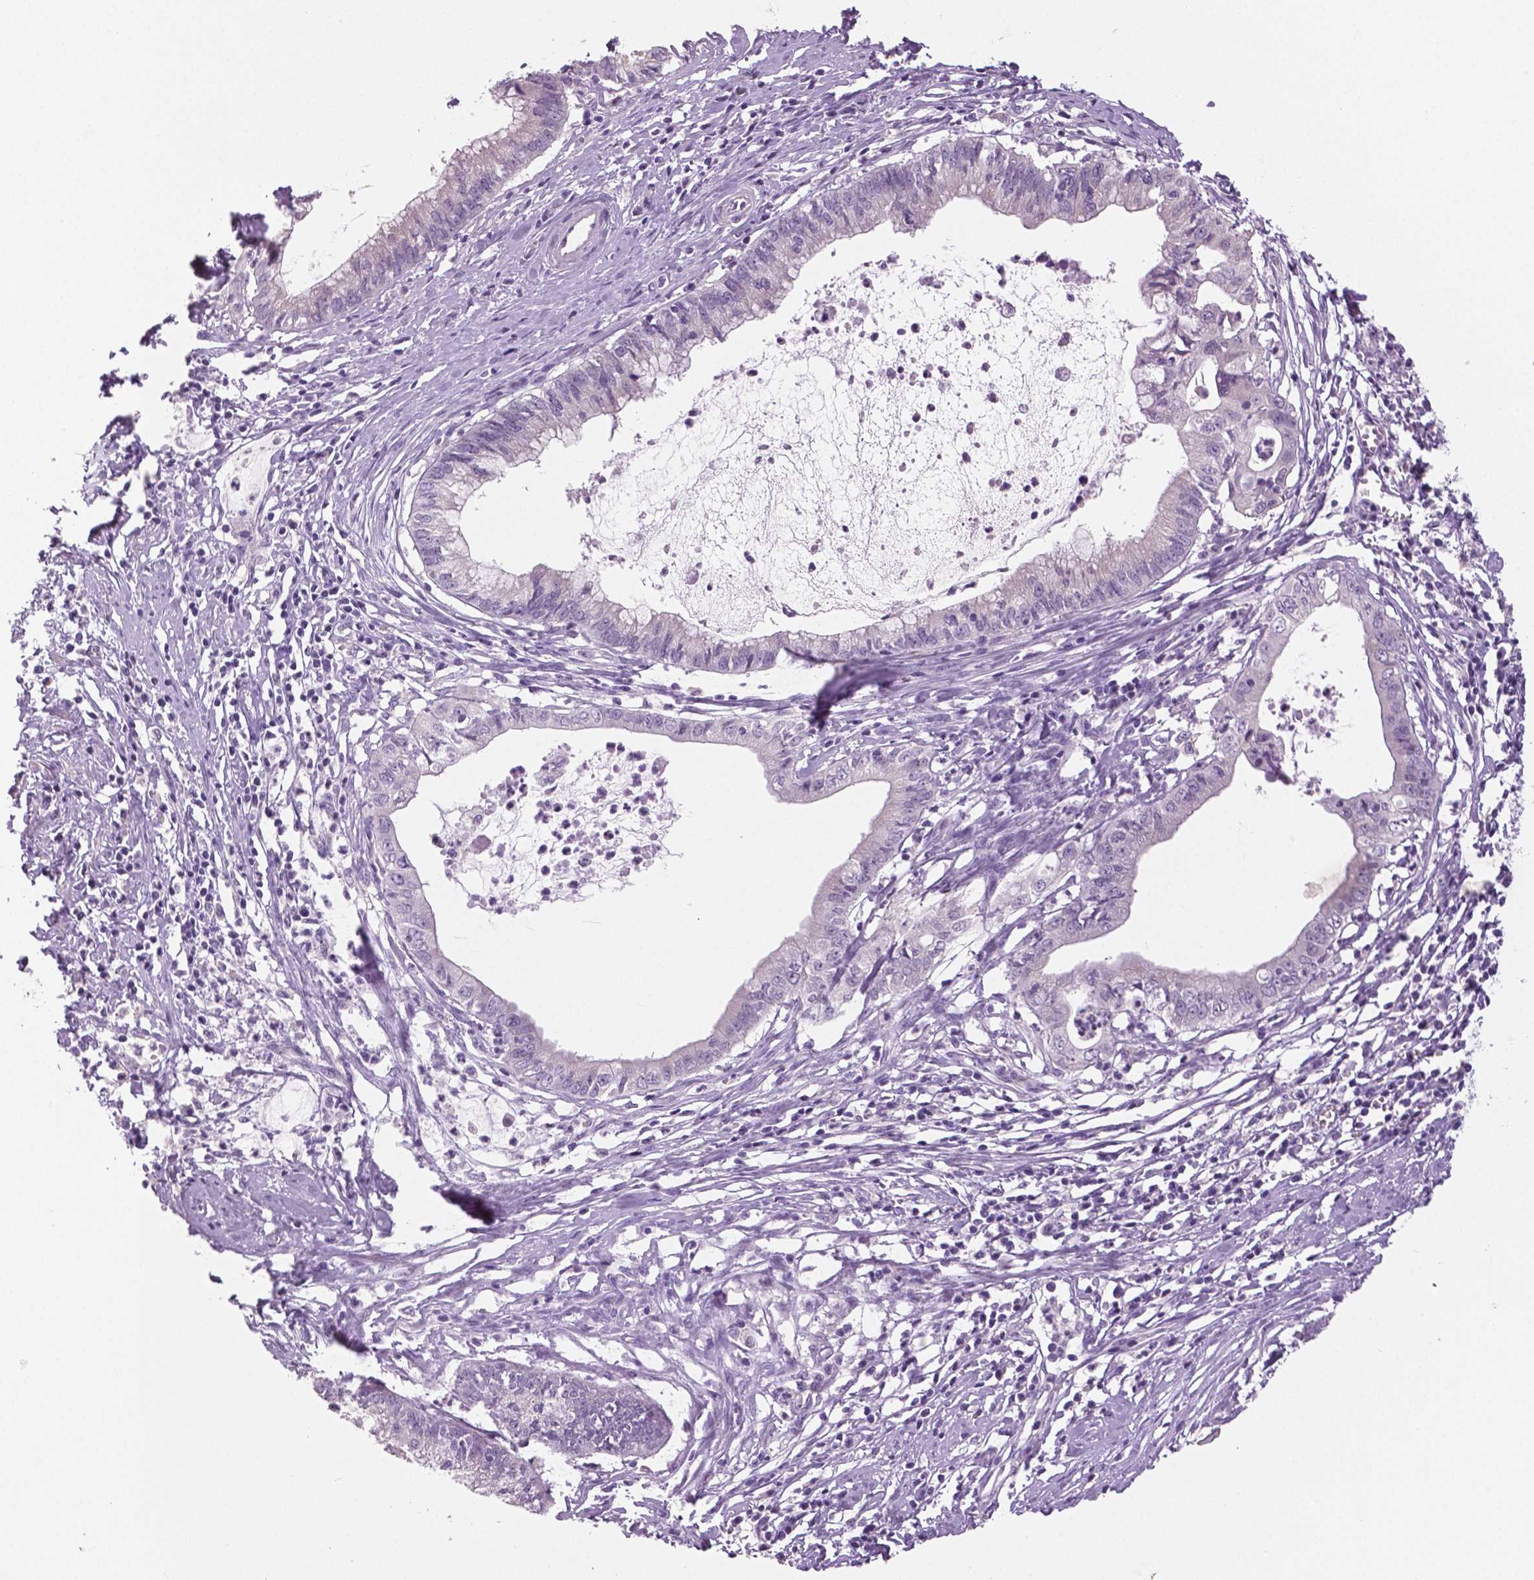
{"staining": {"intensity": "negative", "quantity": "none", "location": "none"}, "tissue": "cervical cancer", "cell_type": "Tumor cells", "image_type": "cancer", "snomed": [{"axis": "morphology", "description": "Normal tissue, NOS"}, {"axis": "morphology", "description": "Adenocarcinoma, NOS"}, {"axis": "topography", "description": "Cervix"}], "caption": "This image is of adenocarcinoma (cervical) stained with immunohistochemistry to label a protein in brown with the nuclei are counter-stained blue. There is no expression in tumor cells.", "gene": "DNAH12", "patient": {"sex": "female", "age": 38}}